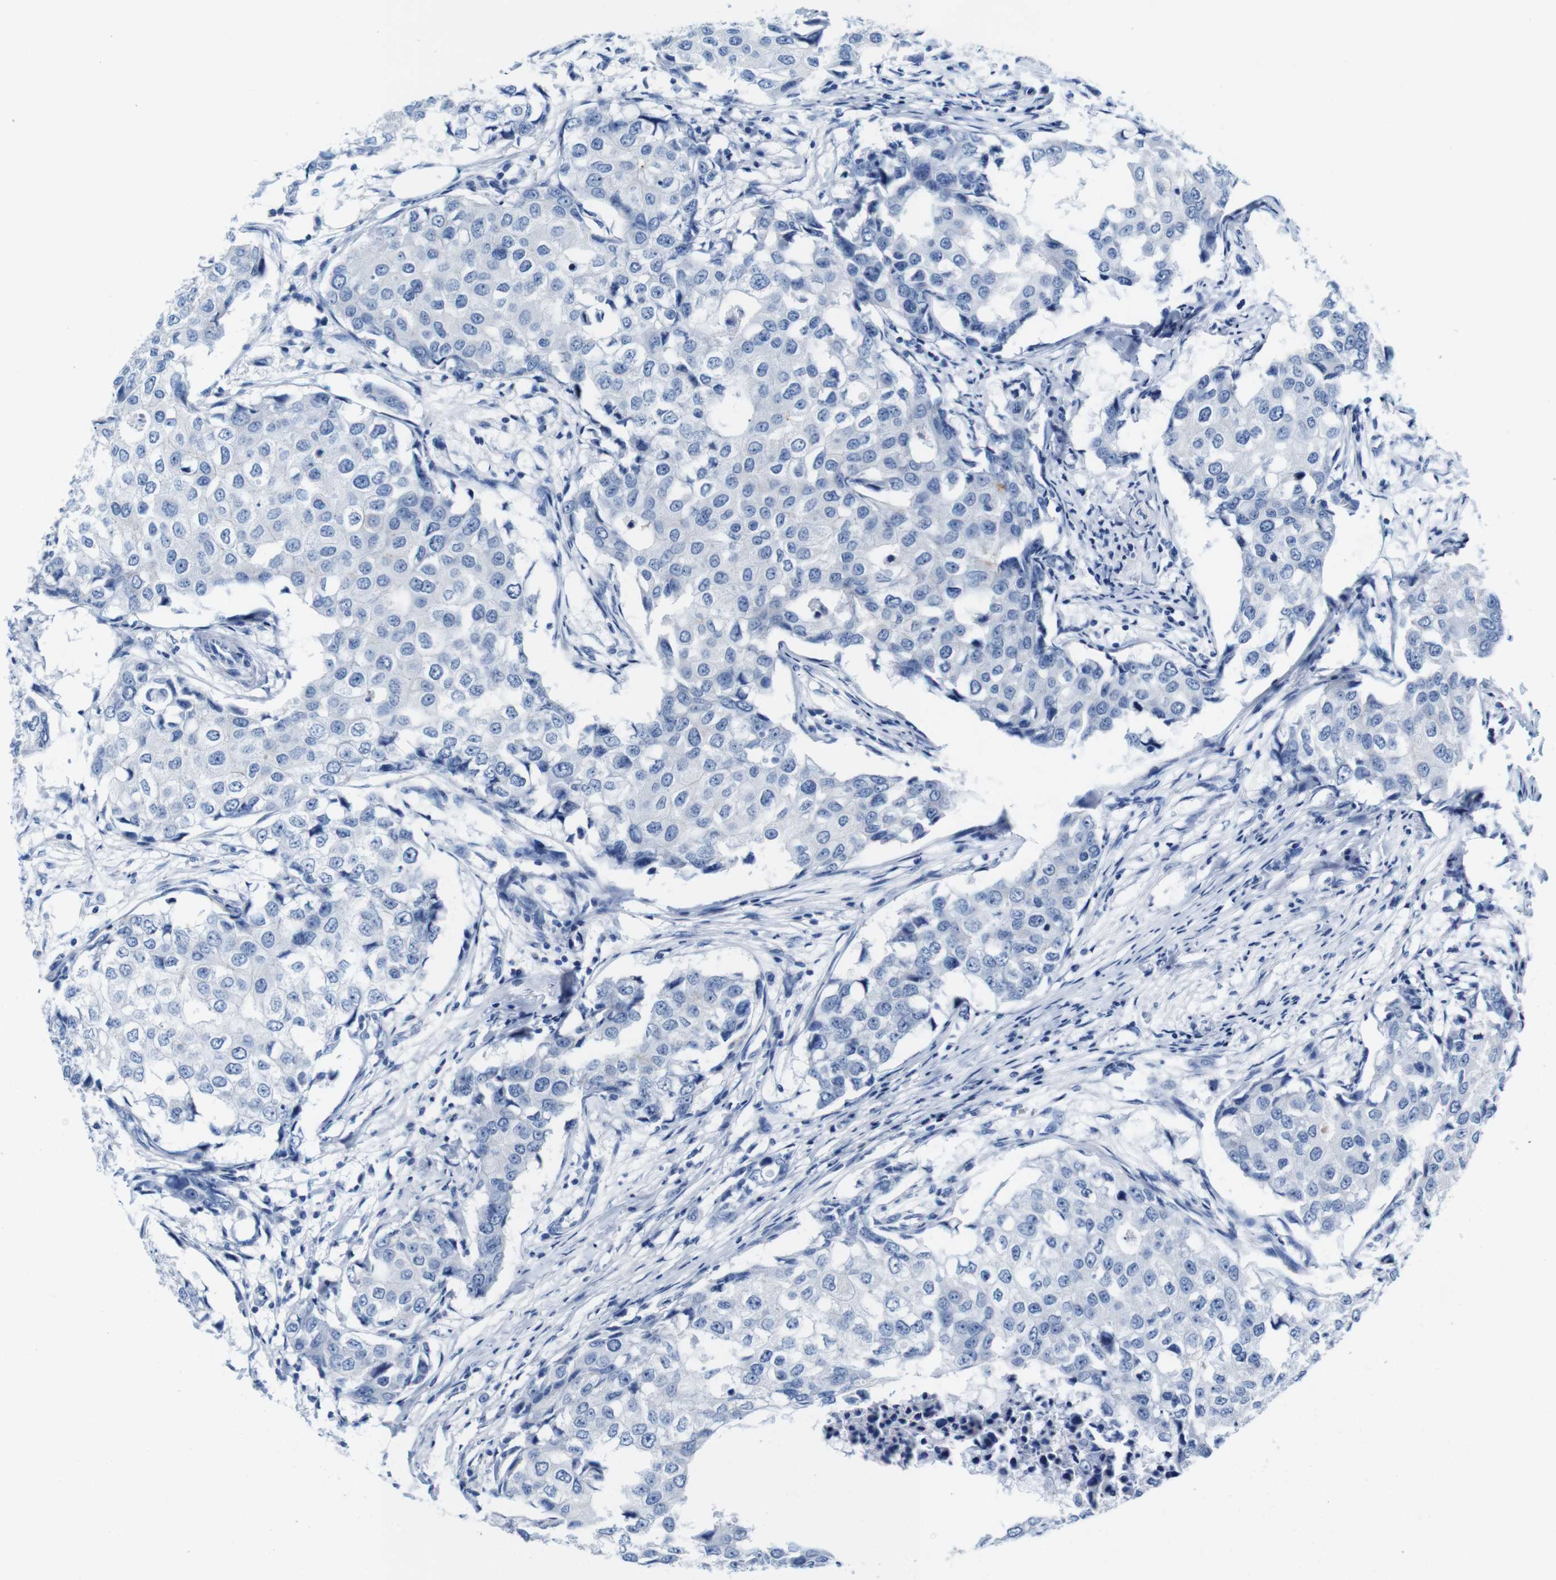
{"staining": {"intensity": "negative", "quantity": "none", "location": "none"}, "tissue": "breast cancer", "cell_type": "Tumor cells", "image_type": "cancer", "snomed": [{"axis": "morphology", "description": "Duct carcinoma"}, {"axis": "topography", "description": "Breast"}], "caption": "High power microscopy histopathology image of an immunohistochemistry micrograph of breast cancer (infiltrating ductal carcinoma), revealing no significant expression in tumor cells.", "gene": "IGSF8", "patient": {"sex": "female", "age": 27}}